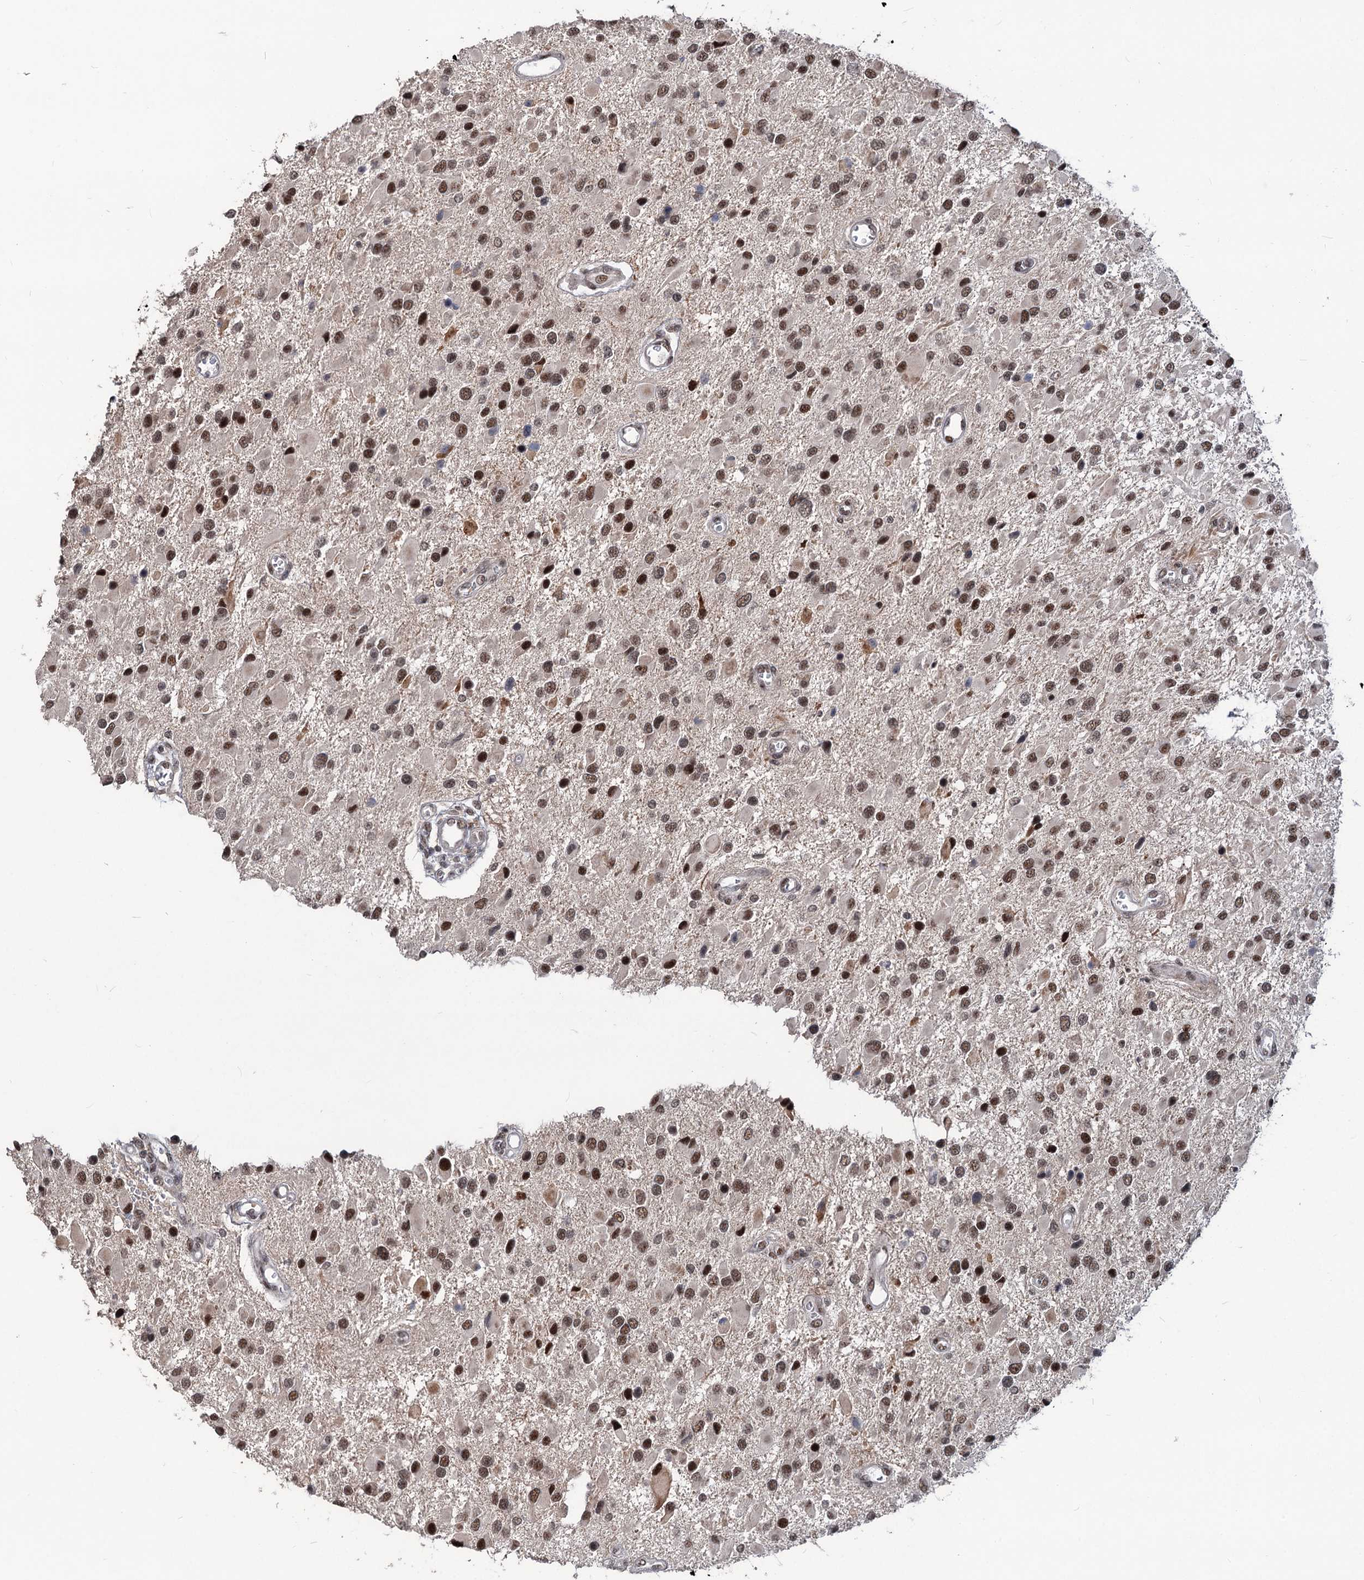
{"staining": {"intensity": "moderate", "quantity": ">75%", "location": "nuclear"}, "tissue": "glioma", "cell_type": "Tumor cells", "image_type": "cancer", "snomed": [{"axis": "morphology", "description": "Glioma, malignant, High grade"}, {"axis": "topography", "description": "Brain"}], "caption": "DAB immunohistochemical staining of malignant glioma (high-grade) shows moderate nuclear protein staining in about >75% of tumor cells. (DAB (3,3'-diaminobenzidine) = brown stain, brightfield microscopy at high magnification).", "gene": "PHF8", "patient": {"sex": "male", "age": 53}}